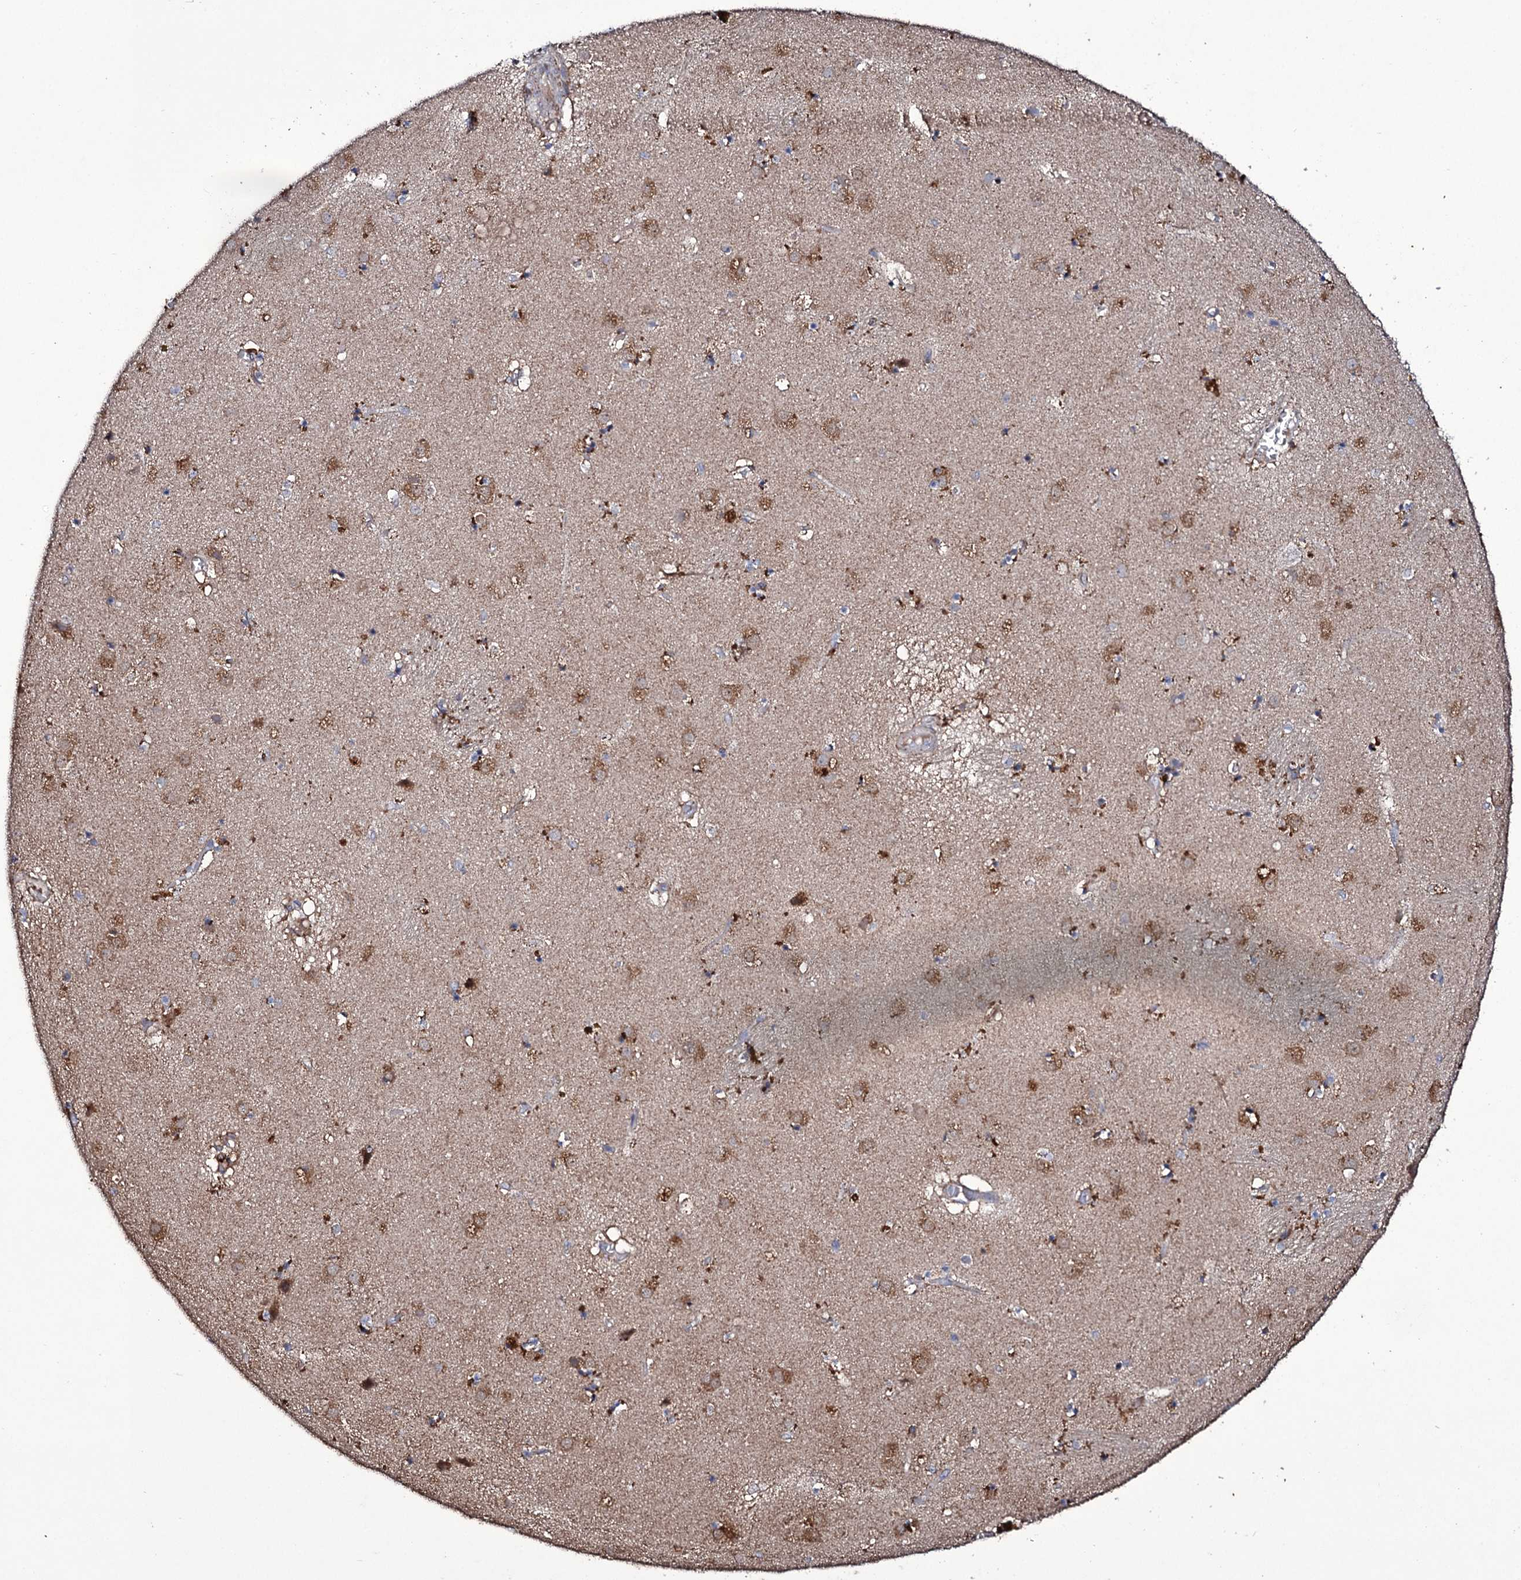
{"staining": {"intensity": "moderate", "quantity": "<25%", "location": "cytoplasmic/membranous"}, "tissue": "caudate", "cell_type": "Glial cells", "image_type": "normal", "snomed": [{"axis": "morphology", "description": "Normal tissue, NOS"}, {"axis": "topography", "description": "Lateral ventricle wall"}], "caption": "Immunohistochemical staining of normal caudate demonstrates moderate cytoplasmic/membranous protein expression in about <25% of glial cells.", "gene": "TUBGCP5", "patient": {"sex": "male", "age": 70}}